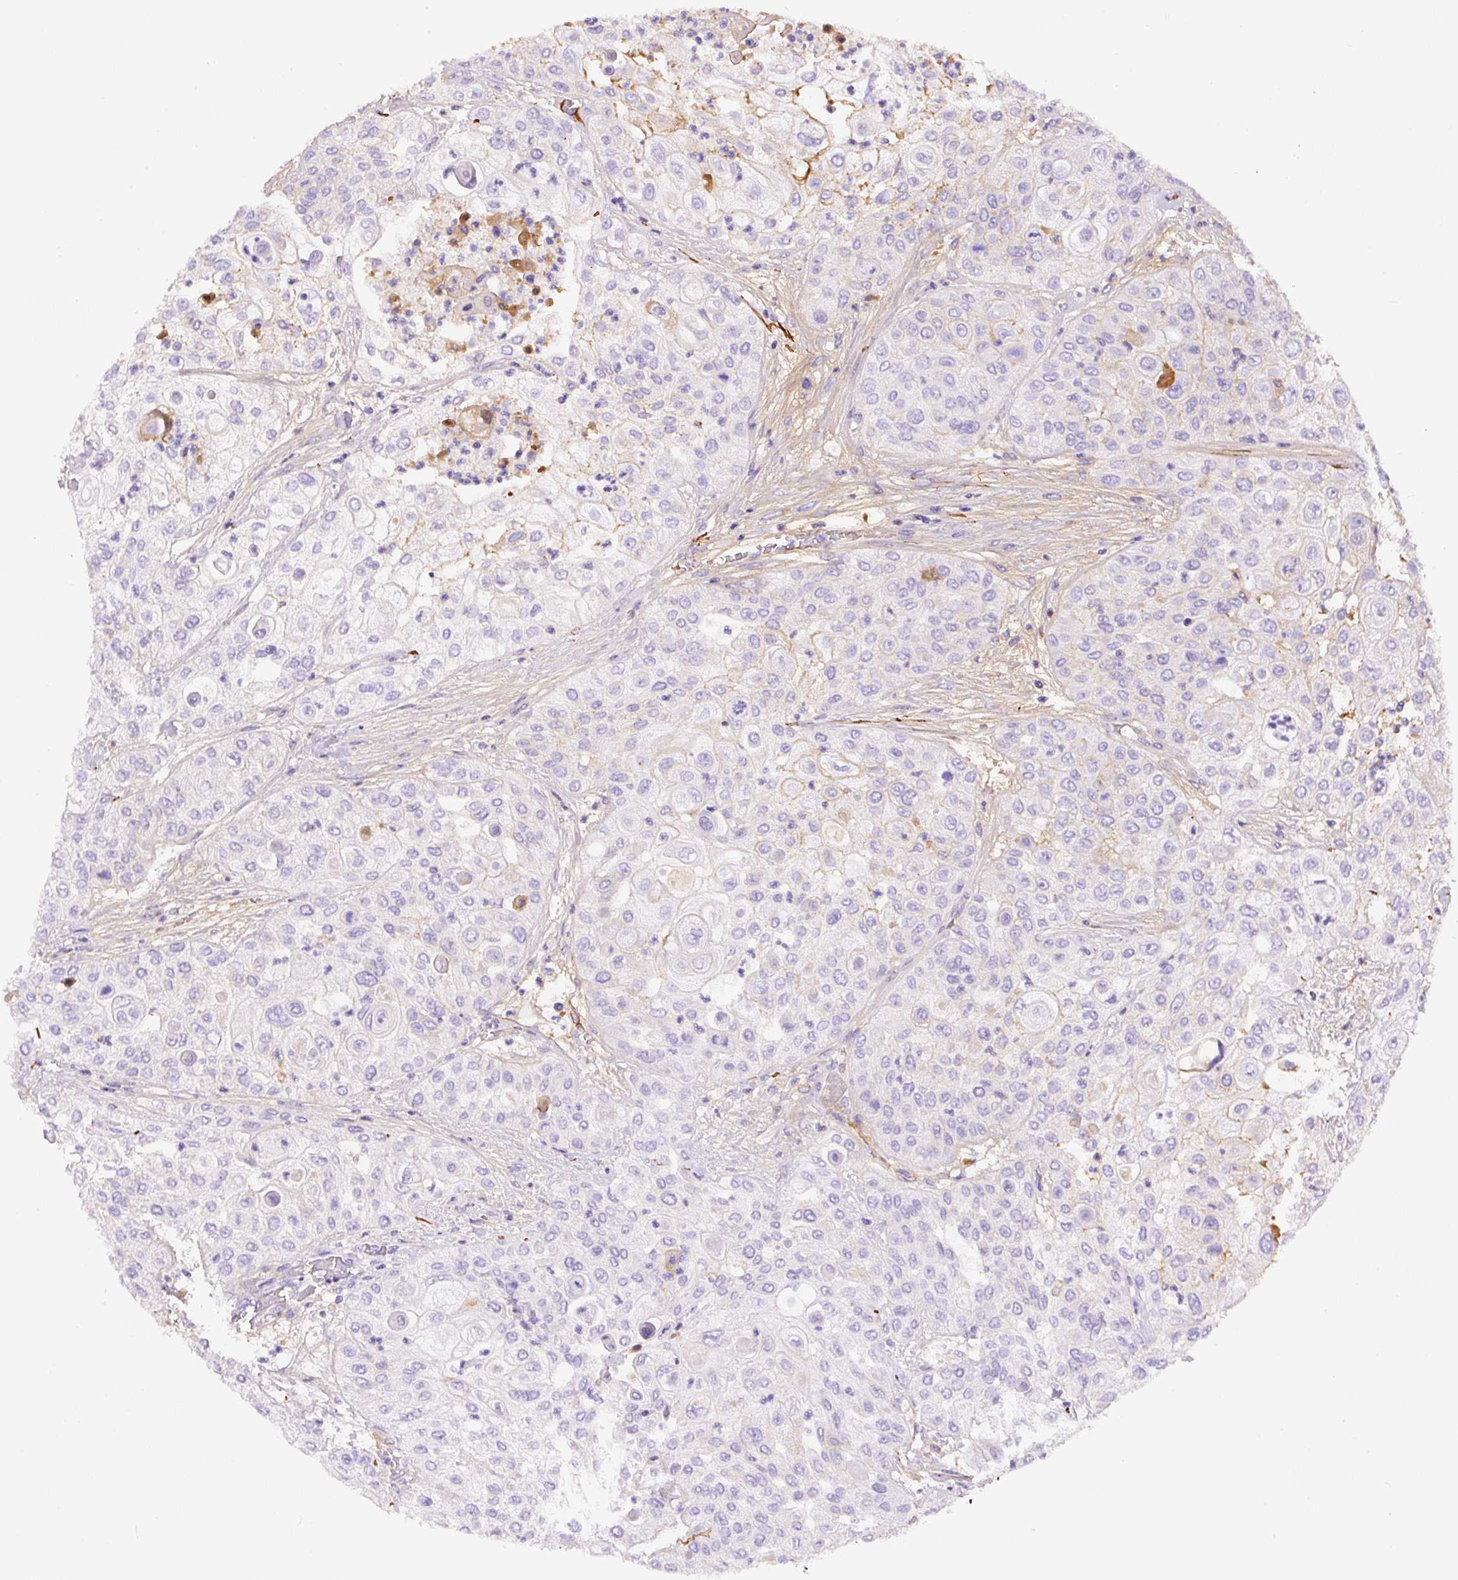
{"staining": {"intensity": "negative", "quantity": "none", "location": "none"}, "tissue": "urothelial cancer", "cell_type": "Tumor cells", "image_type": "cancer", "snomed": [{"axis": "morphology", "description": "Urothelial carcinoma, High grade"}, {"axis": "topography", "description": "Urinary bladder"}], "caption": "This photomicrograph is of urothelial carcinoma (high-grade) stained with immunohistochemistry (IHC) to label a protein in brown with the nuclei are counter-stained blue. There is no expression in tumor cells.", "gene": "APCS", "patient": {"sex": "female", "age": 79}}